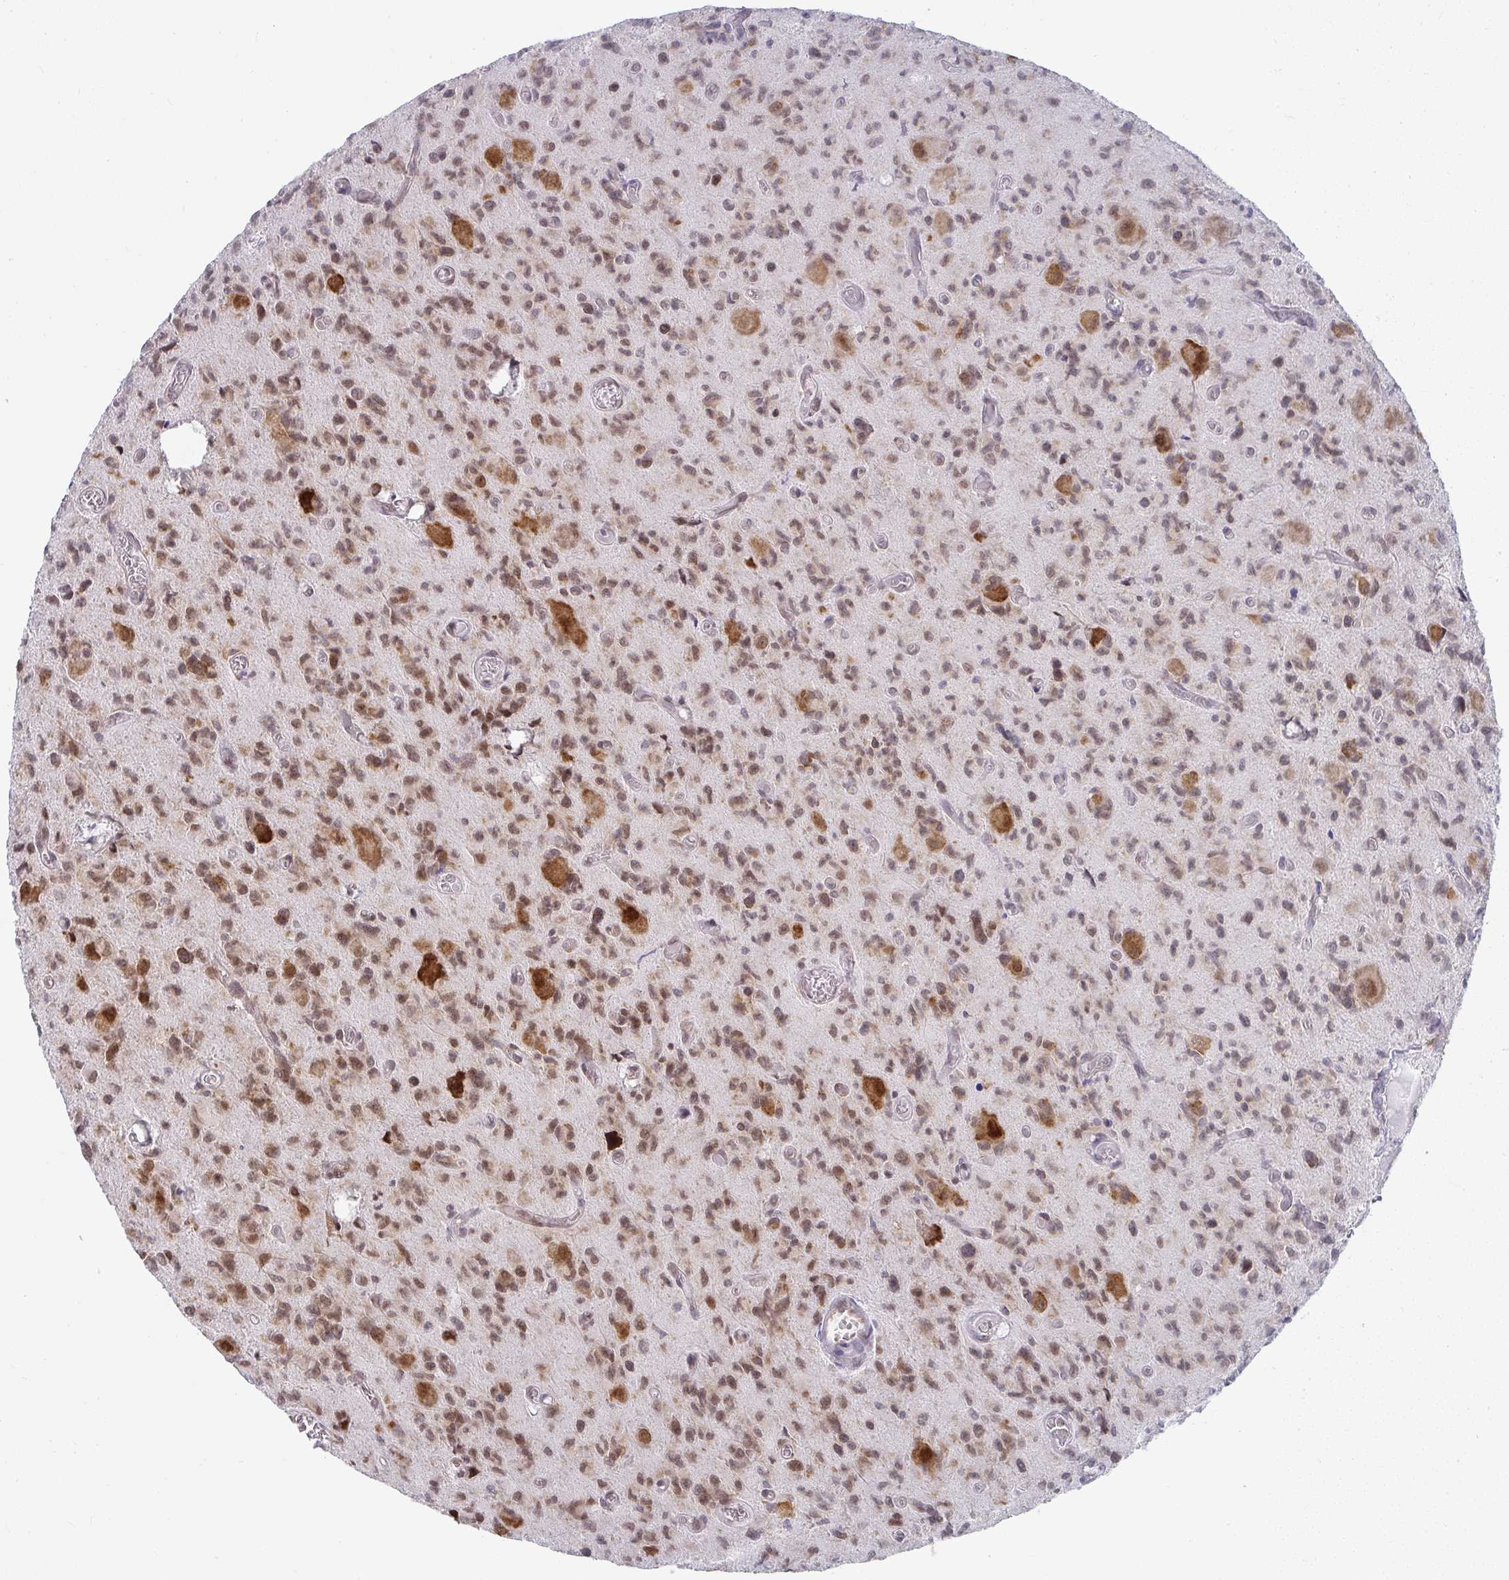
{"staining": {"intensity": "moderate", "quantity": ">75%", "location": "nuclear"}, "tissue": "glioma", "cell_type": "Tumor cells", "image_type": "cancer", "snomed": [{"axis": "morphology", "description": "Glioma, malignant, High grade"}, {"axis": "topography", "description": "Brain"}], "caption": "The immunohistochemical stain highlights moderate nuclear expression in tumor cells of high-grade glioma (malignant) tissue. The staining was performed using DAB, with brown indicating positive protein expression. Nuclei are stained blue with hematoxylin.", "gene": "SYNCRIP", "patient": {"sex": "male", "age": 76}}